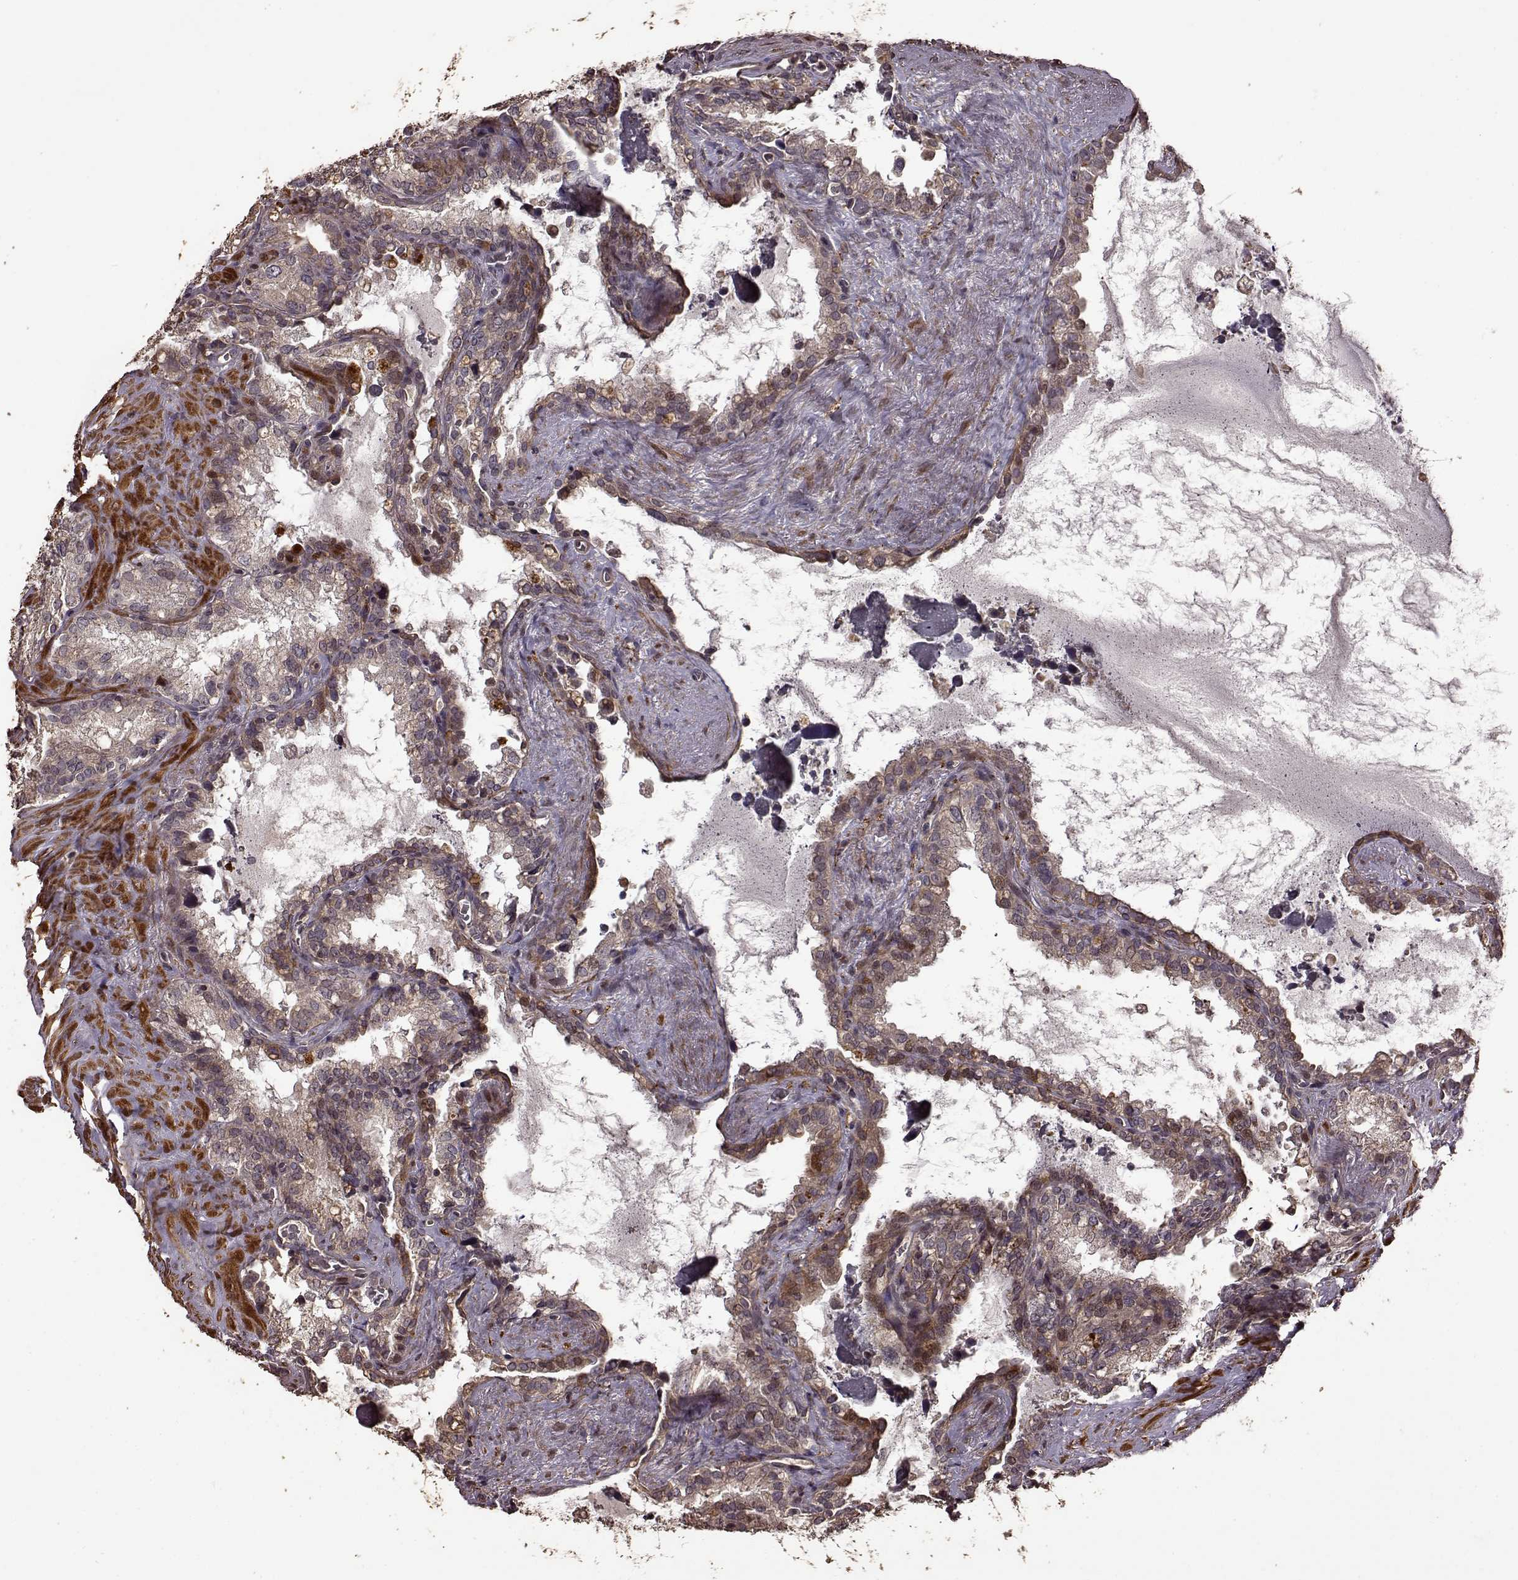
{"staining": {"intensity": "weak", "quantity": ">75%", "location": "cytoplasmic/membranous"}, "tissue": "seminal vesicle", "cell_type": "Glandular cells", "image_type": "normal", "snomed": [{"axis": "morphology", "description": "Normal tissue, NOS"}, {"axis": "topography", "description": "Seminal veicle"}], "caption": "Unremarkable seminal vesicle was stained to show a protein in brown. There is low levels of weak cytoplasmic/membranous expression in about >75% of glandular cells.", "gene": "FBXW11", "patient": {"sex": "male", "age": 71}}